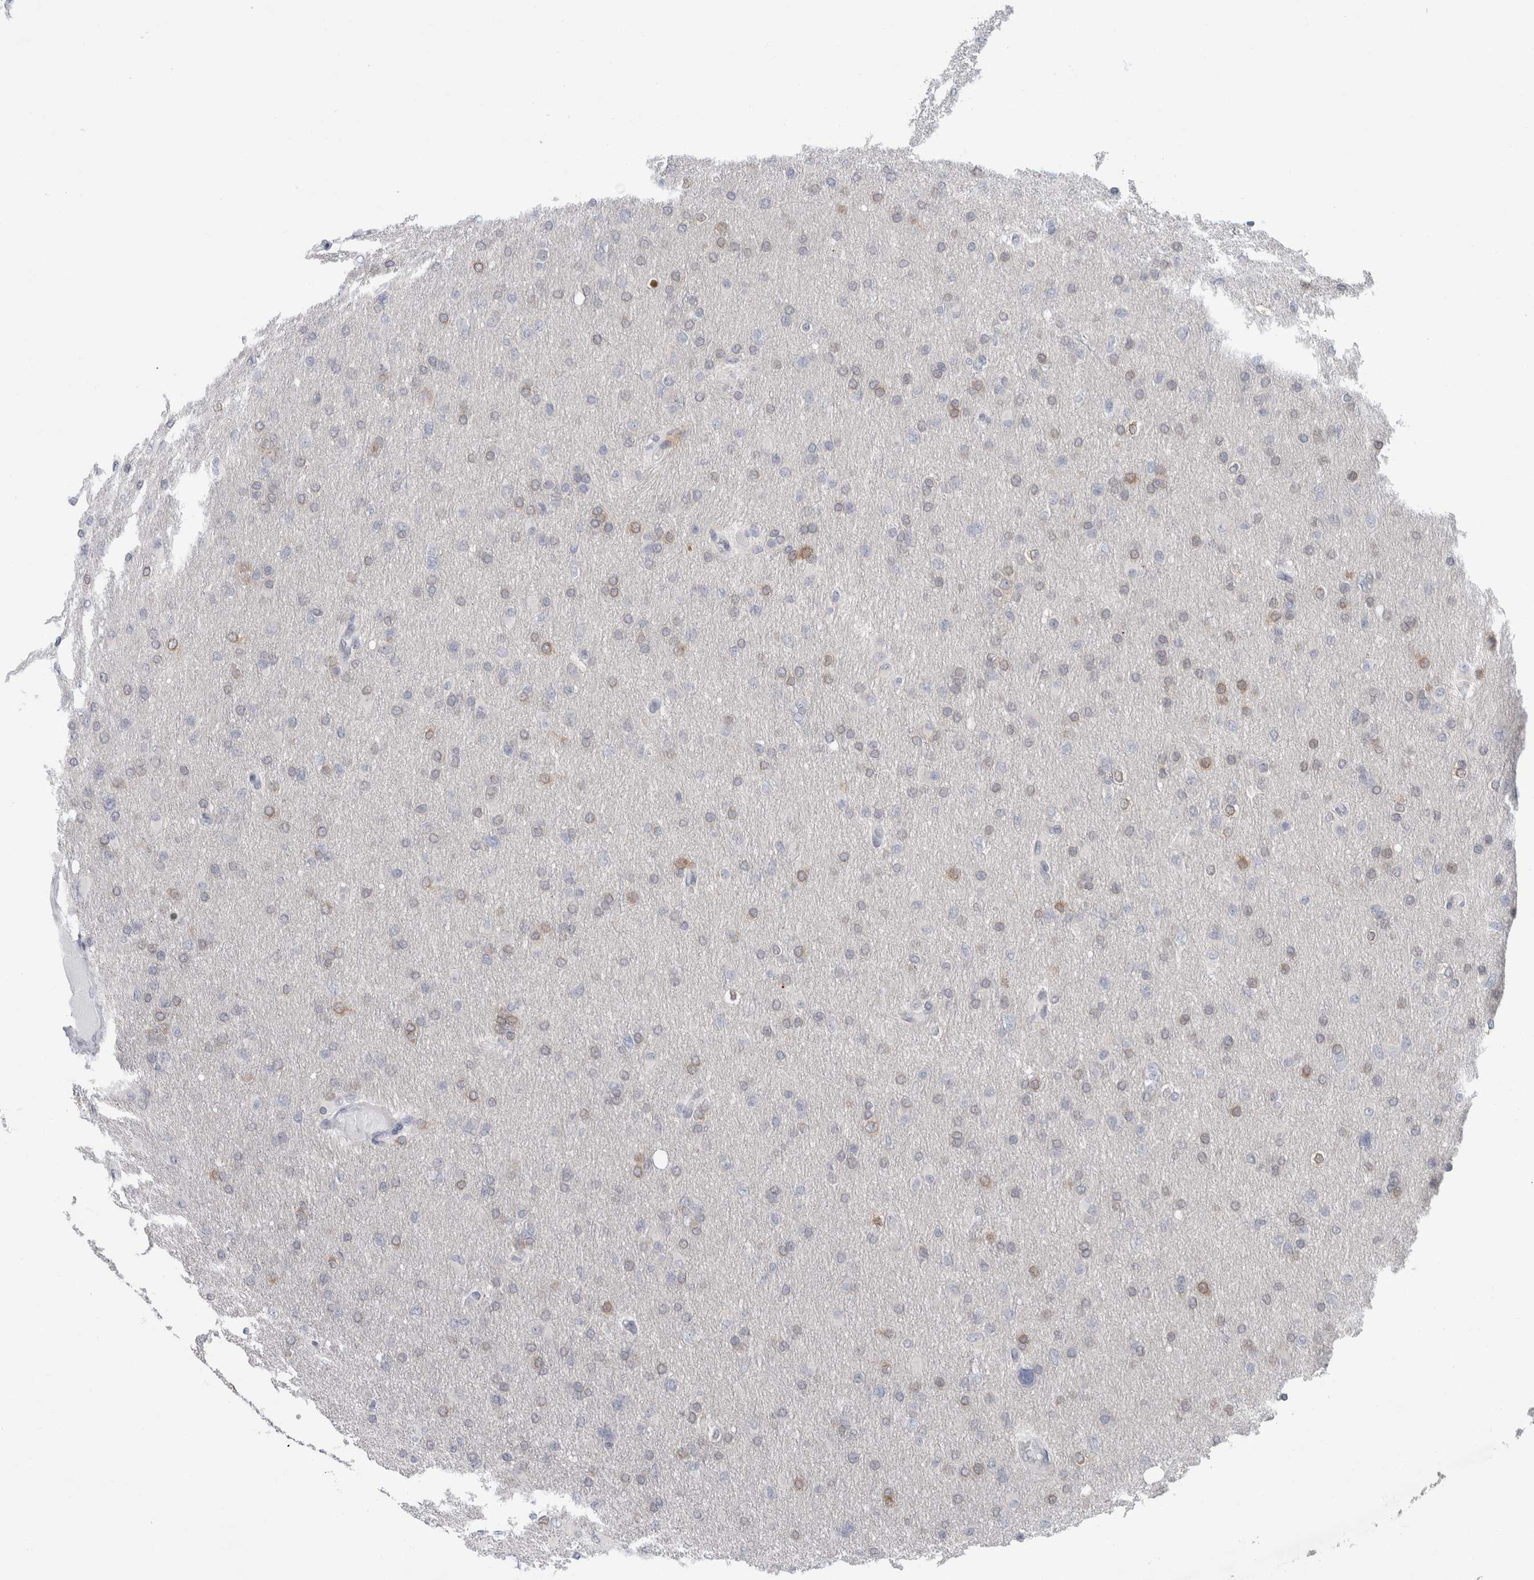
{"staining": {"intensity": "negative", "quantity": "none", "location": "none"}, "tissue": "glioma", "cell_type": "Tumor cells", "image_type": "cancer", "snomed": [{"axis": "morphology", "description": "Glioma, malignant, High grade"}, {"axis": "topography", "description": "Cerebral cortex"}], "caption": "IHC photomicrograph of malignant glioma (high-grade) stained for a protein (brown), which shows no positivity in tumor cells.", "gene": "NIPA1", "patient": {"sex": "female", "age": 36}}